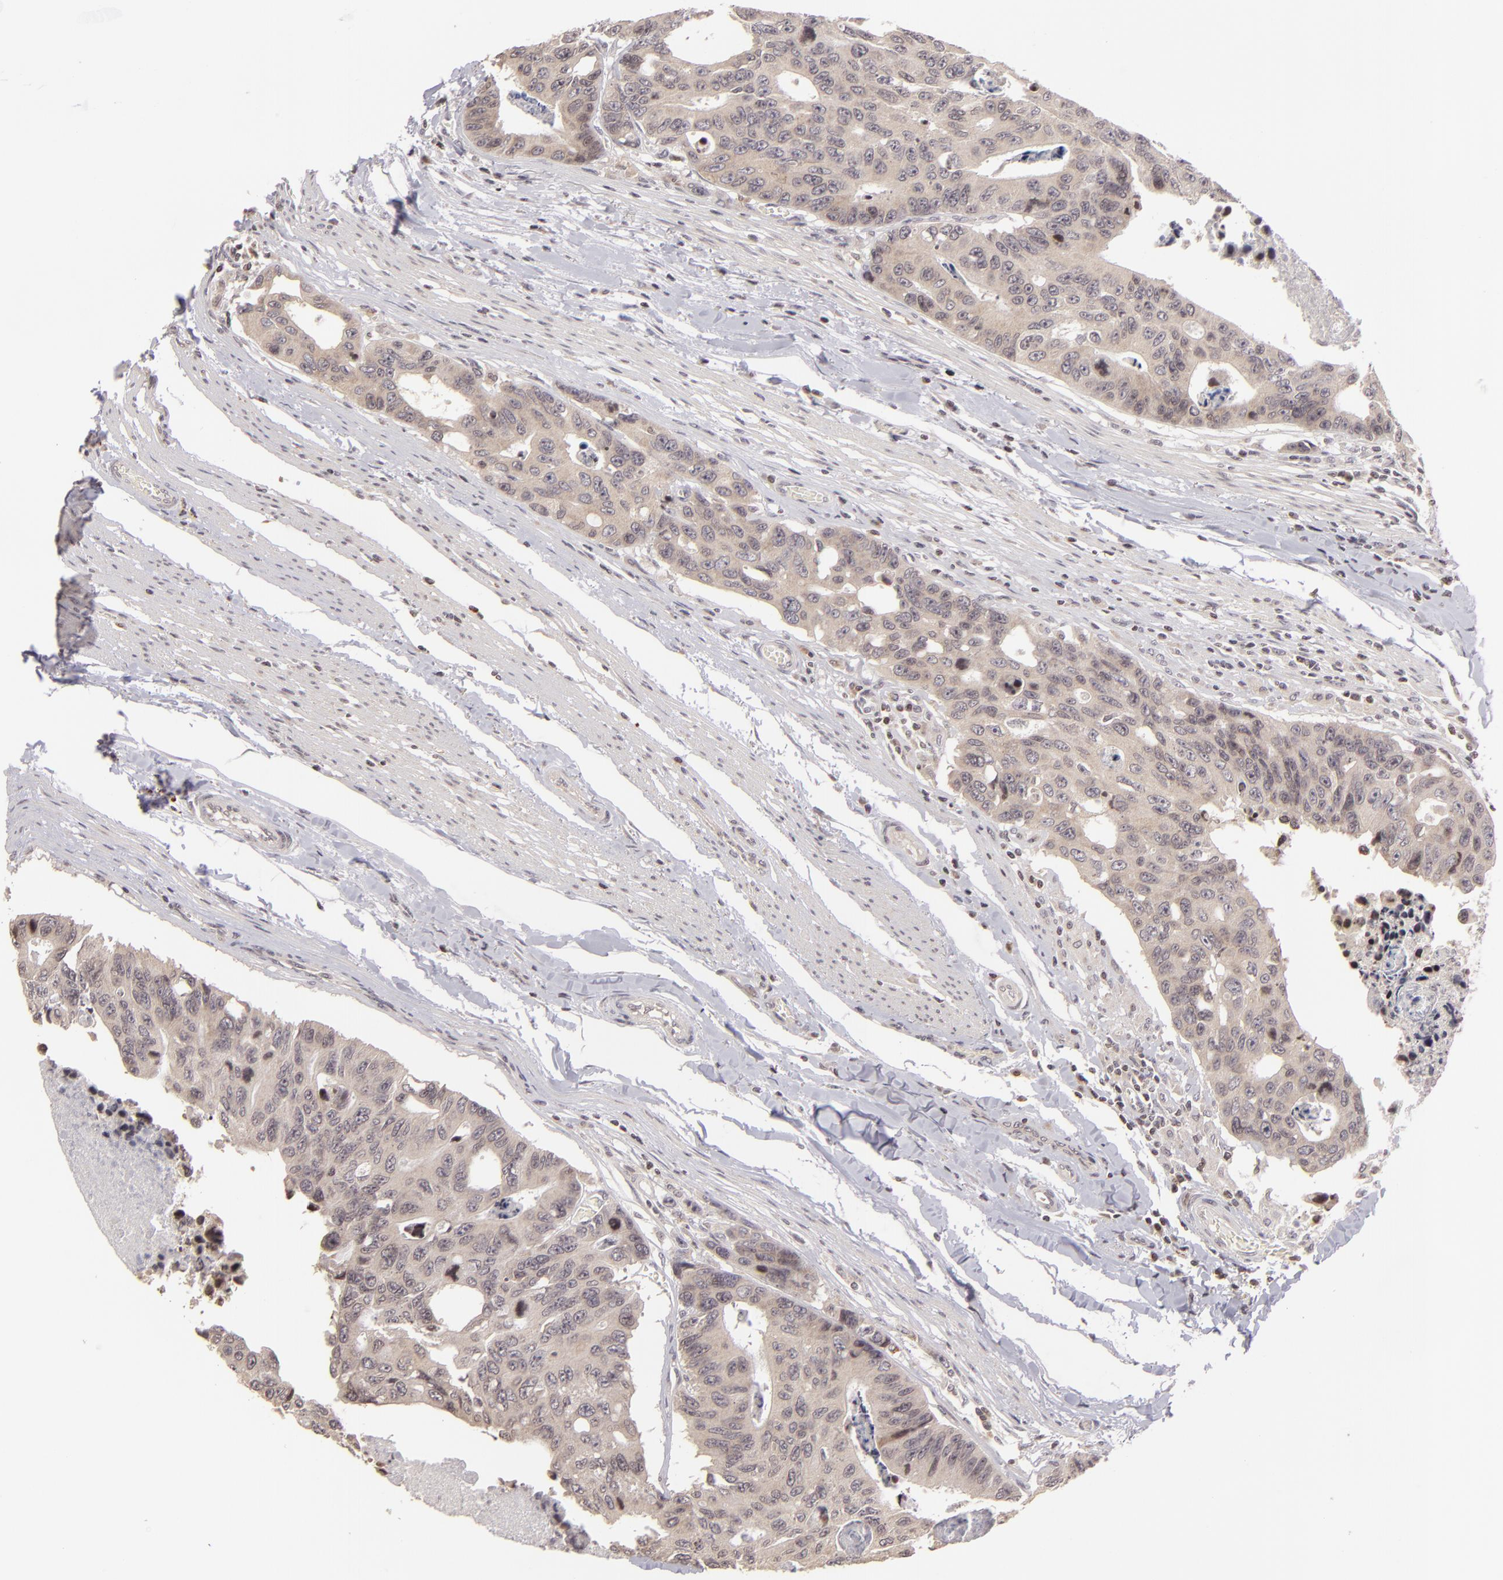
{"staining": {"intensity": "negative", "quantity": "none", "location": "none"}, "tissue": "colorectal cancer", "cell_type": "Tumor cells", "image_type": "cancer", "snomed": [{"axis": "morphology", "description": "Adenocarcinoma, NOS"}, {"axis": "topography", "description": "Colon"}], "caption": "Tumor cells are negative for brown protein staining in colorectal adenocarcinoma.", "gene": "AKAP6", "patient": {"sex": "female", "age": 86}}